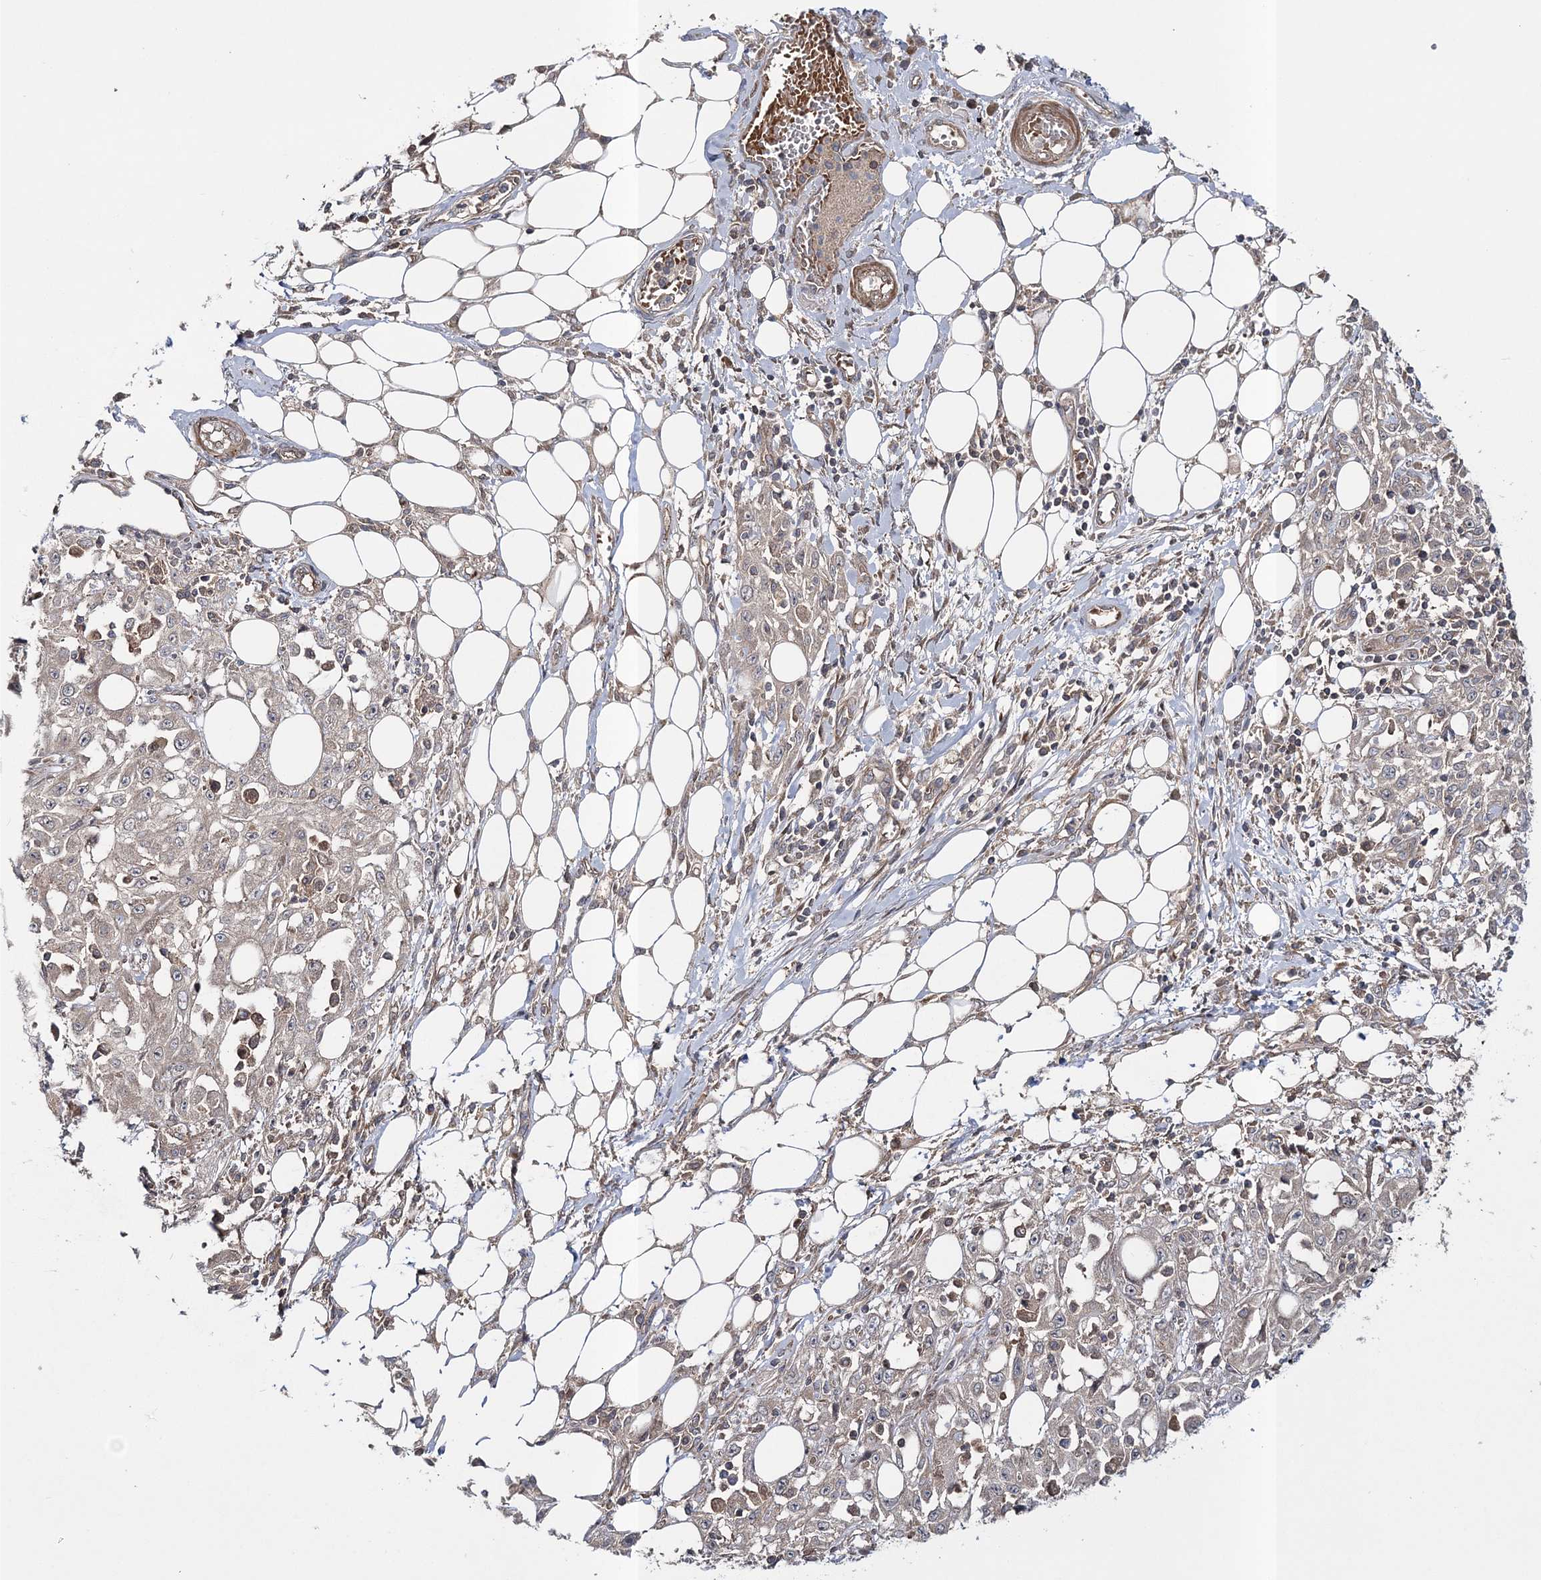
{"staining": {"intensity": "weak", "quantity": "25%-75%", "location": "cytoplasmic/membranous"}, "tissue": "skin cancer", "cell_type": "Tumor cells", "image_type": "cancer", "snomed": [{"axis": "morphology", "description": "Squamous cell carcinoma, NOS"}, {"axis": "morphology", "description": "Squamous cell carcinoma, metastatic, NOS"}, {"axis": "topography", "description": "Skin"}, {"axis": "topography", "description": "Lymph node"}], "caption": "Immunohistochemical staining of human skin cancer displays weak cytoplasmic/membranous protein positivity in about 25%-75% of tumor cells.", "gene": "MOCS2", "patient": {"sex": "male", "age": 75}}